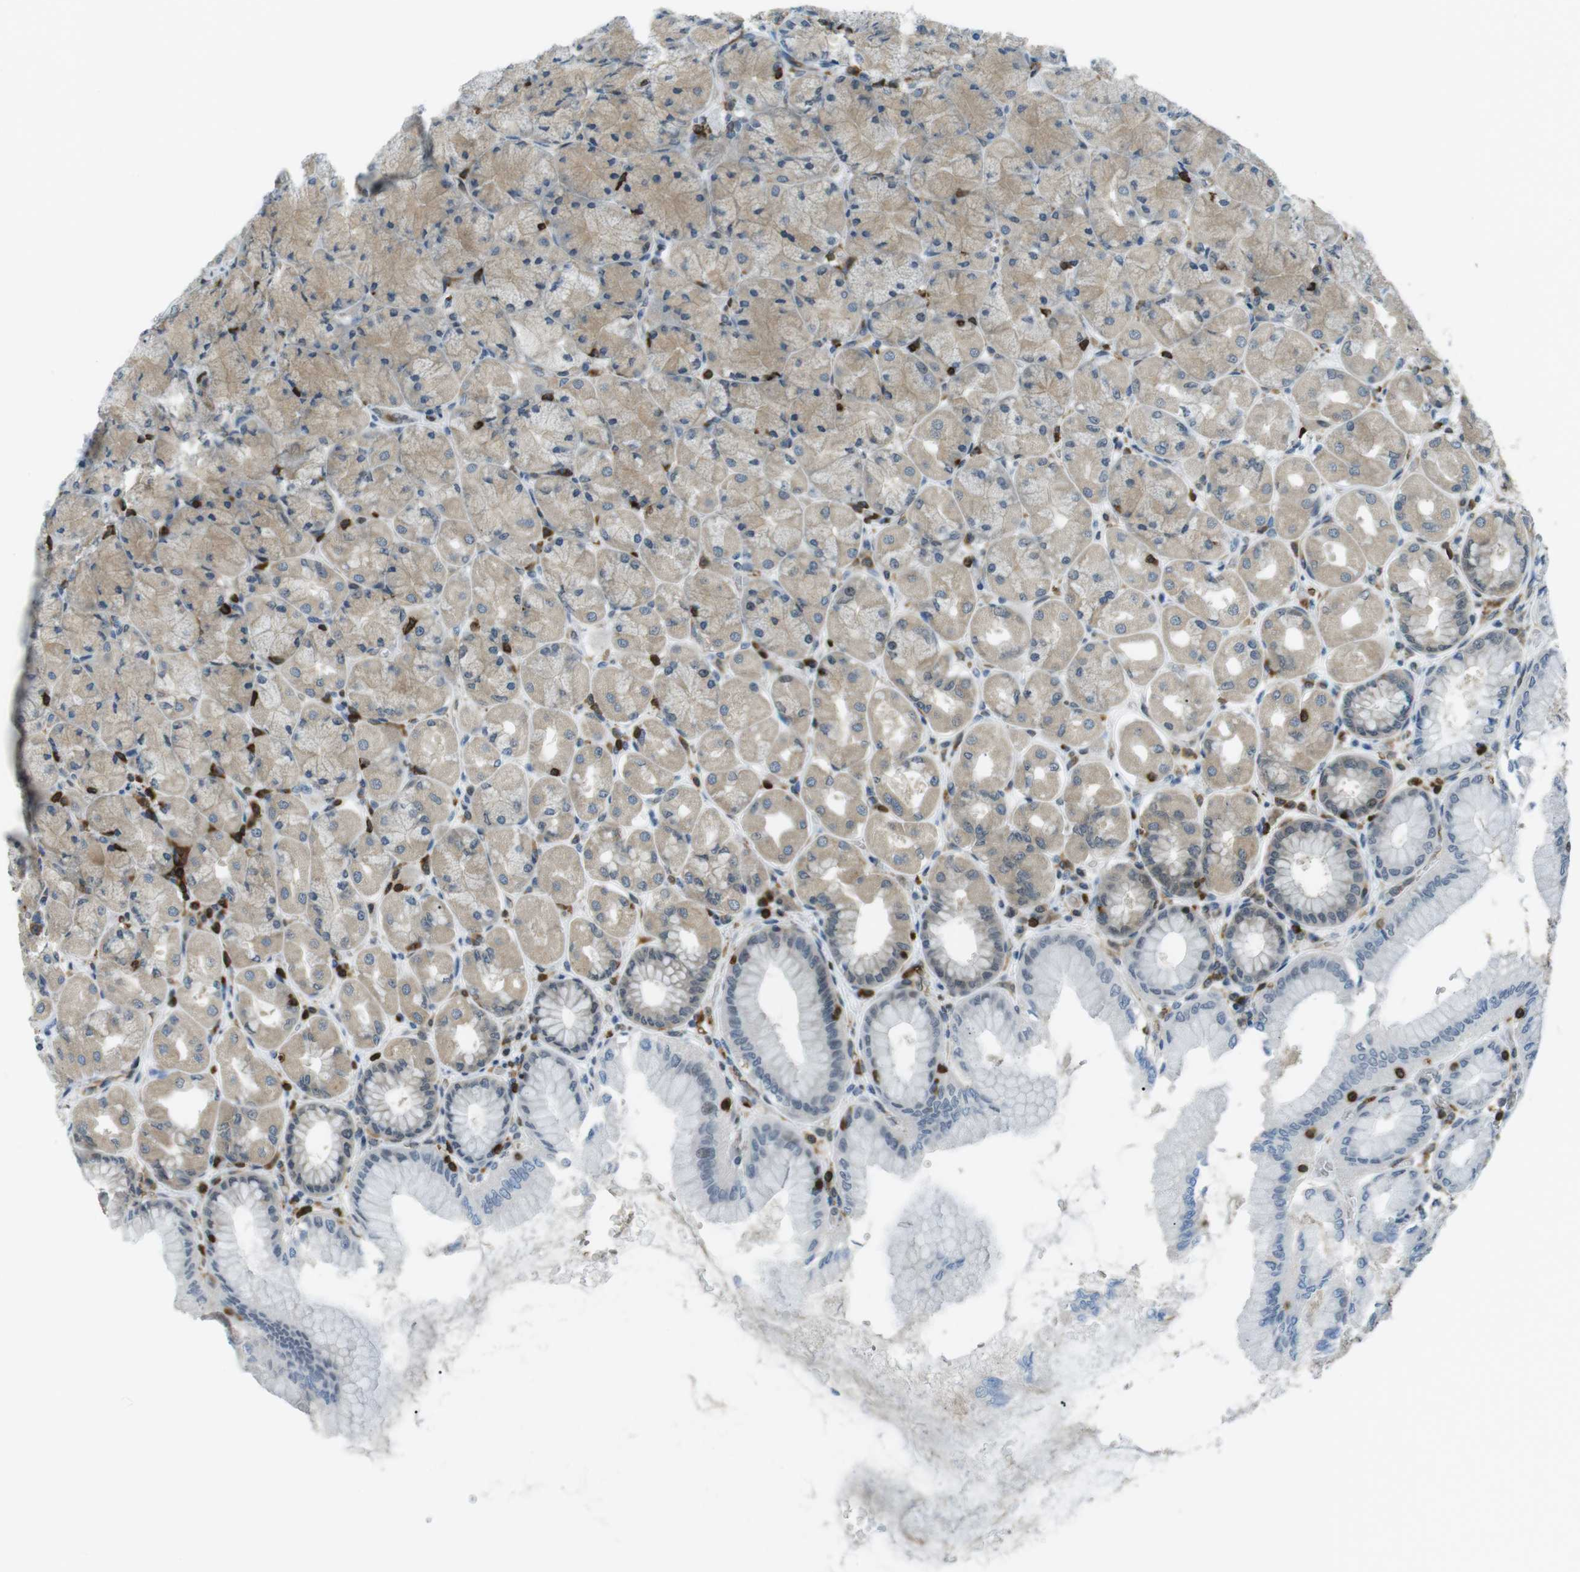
{"staining": {"intensity": "weak", "quantity": "25%-75%", "location": "cytoplasmic/membranous"}, "tissue": "stomach", "cell_type": "Glandular cells", "image_type": "normal", "snomed": [{"axis": "morphology", "description": "Normal tissue, NOS"}, {"axis": "topography", "description": "Stomach, upper"}], "caption": "Stomach stained with DAB immunohistochemistry (IHC) demonstrates low levels of weak cytoplasmic/membranous positivity in about 25%-75% of glandular cells. (DAB (3,3'-diaminobenzidine) IHC with brightfield microscopy, high magnification).", "gene": "STK10", "patient": {"sex": "female", "age": 56}}